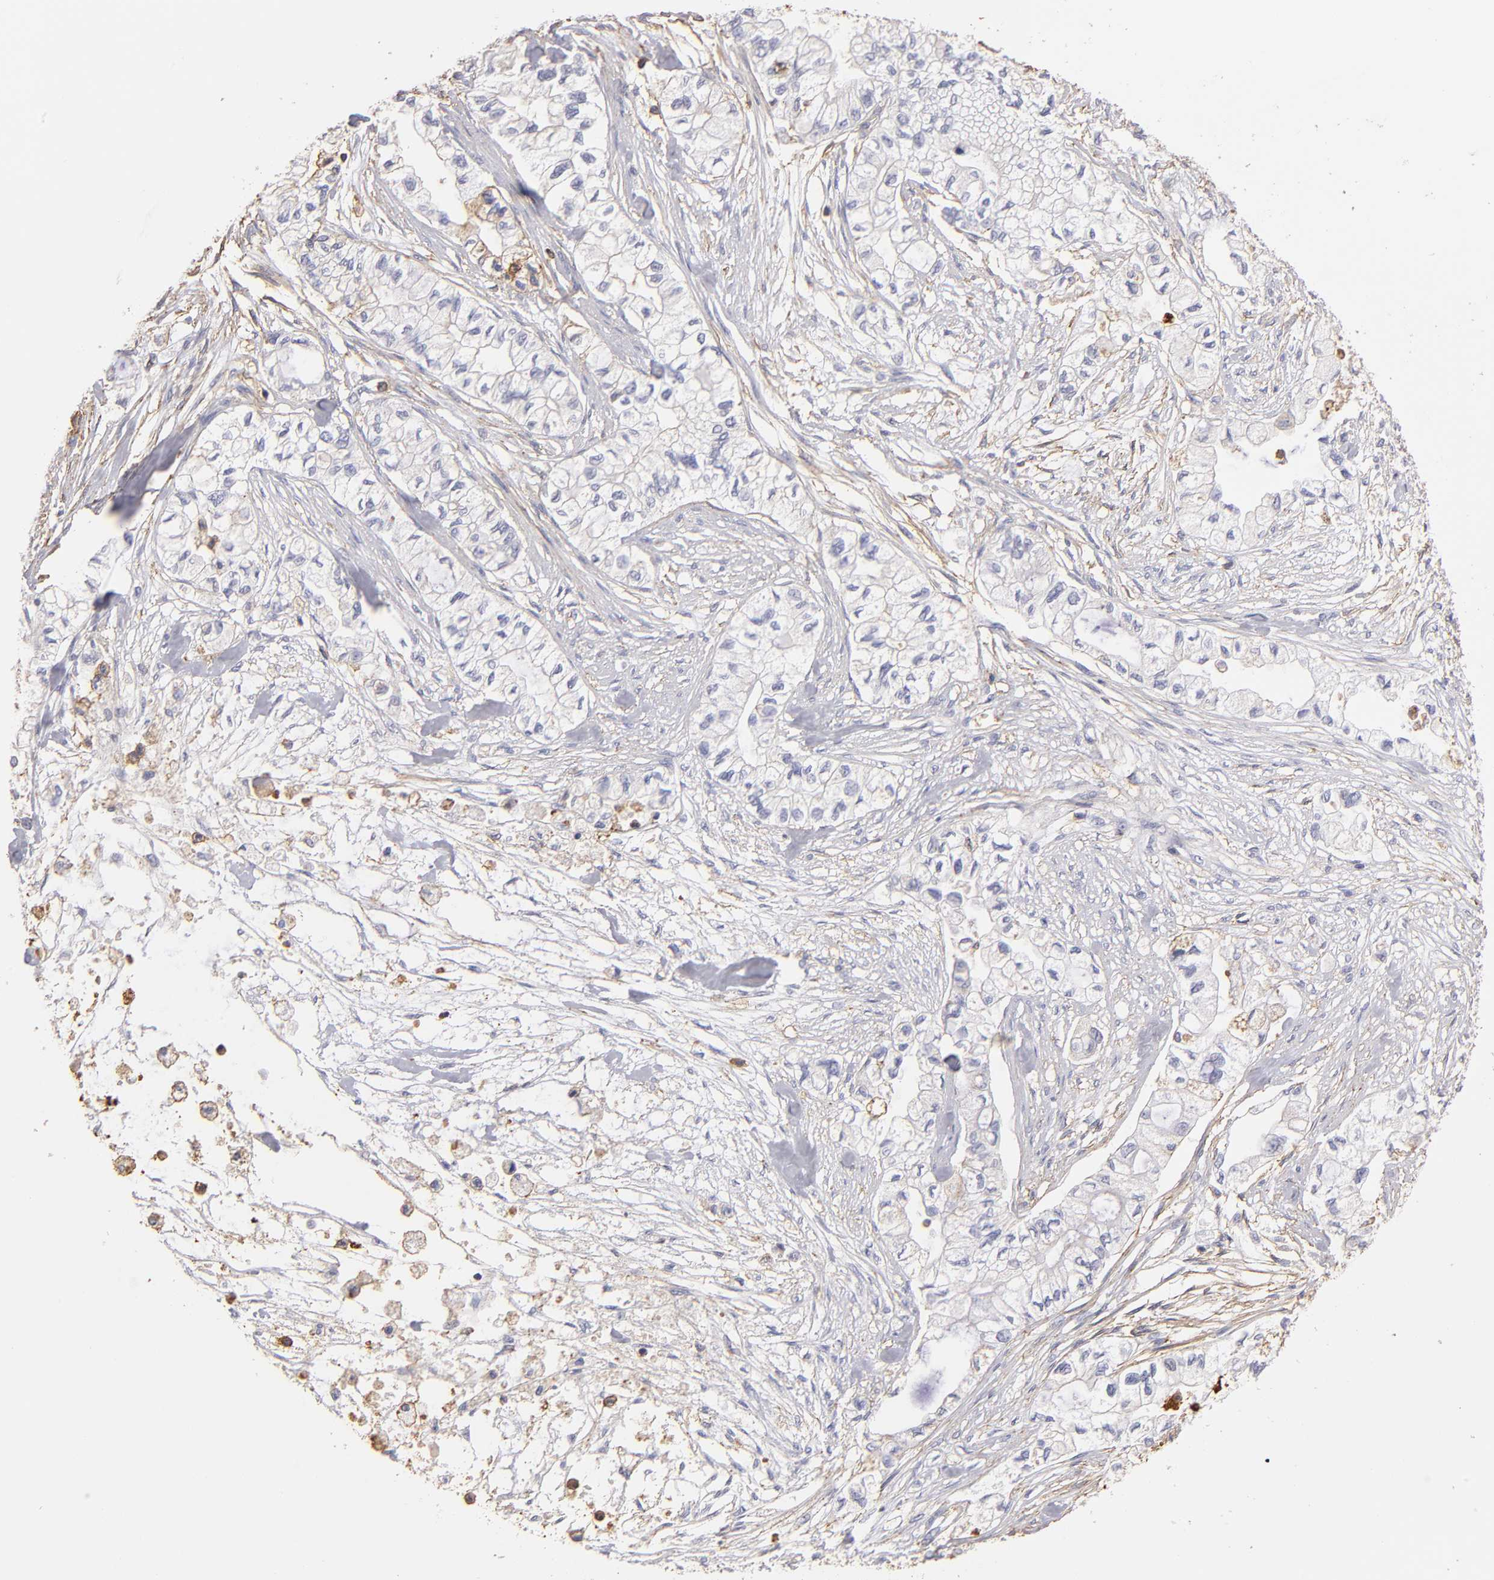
{"staining": {"intensity": "negative", "quantity": "none", "location": "none"}, "tissue": "pancreatic cancer", "cell_type": "Tumor cells", "image_type": "cancer", "snomed": [{"axis": "morphology", "description": "Adenocarcinoma, NOS"}, {"axis": "topography", "description": "Pancreas"}], "caption": "A micrograph of human pancreatic cancer is negative for staining in tumor cells.", "gene": "ABCB1", "patient": {"sex": "male", "age": 79}}